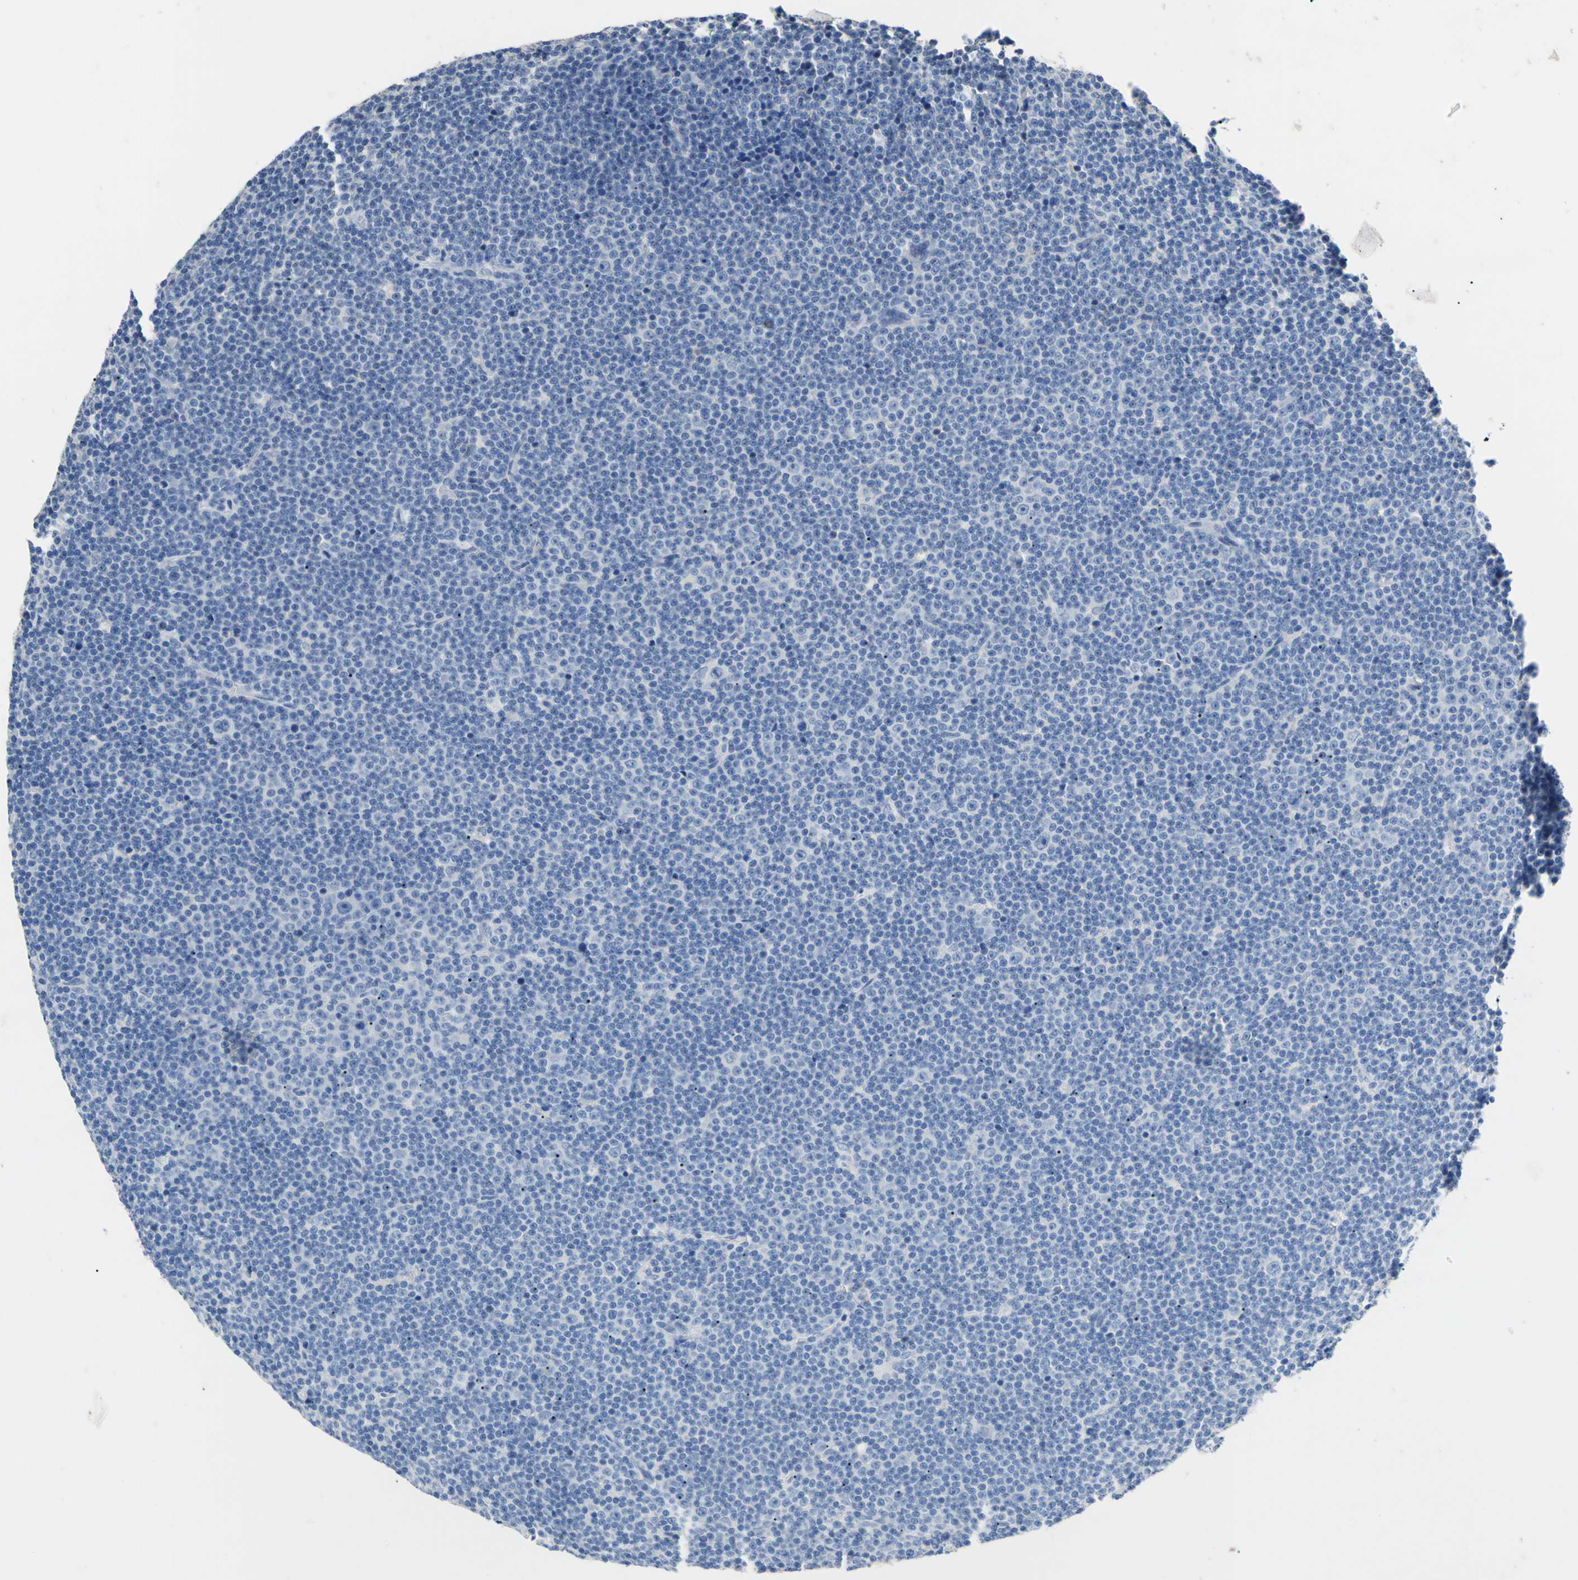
{"staining": {"intensity": "negative", "quantity": "none", "location": "none"}, "tissue": "lymphoma", "cell_type": "Tumor cells", "image_type": "cancer", "snomed": [{"axis": "morphology", "description": "Malignant lymphoma, non-Hodgkin's type, Low grade"}, {"axis": "topography", "description": "Lymph node"}], "caption": "A histopathology image of human low-grade malignant lymphoma, non-Hodgkin's type is negative for staining in tumor cells. (DAB immunohistochemistry, high magnification).", "gene": "PNKD", "patient": {"sex": "female", "age": 67}}